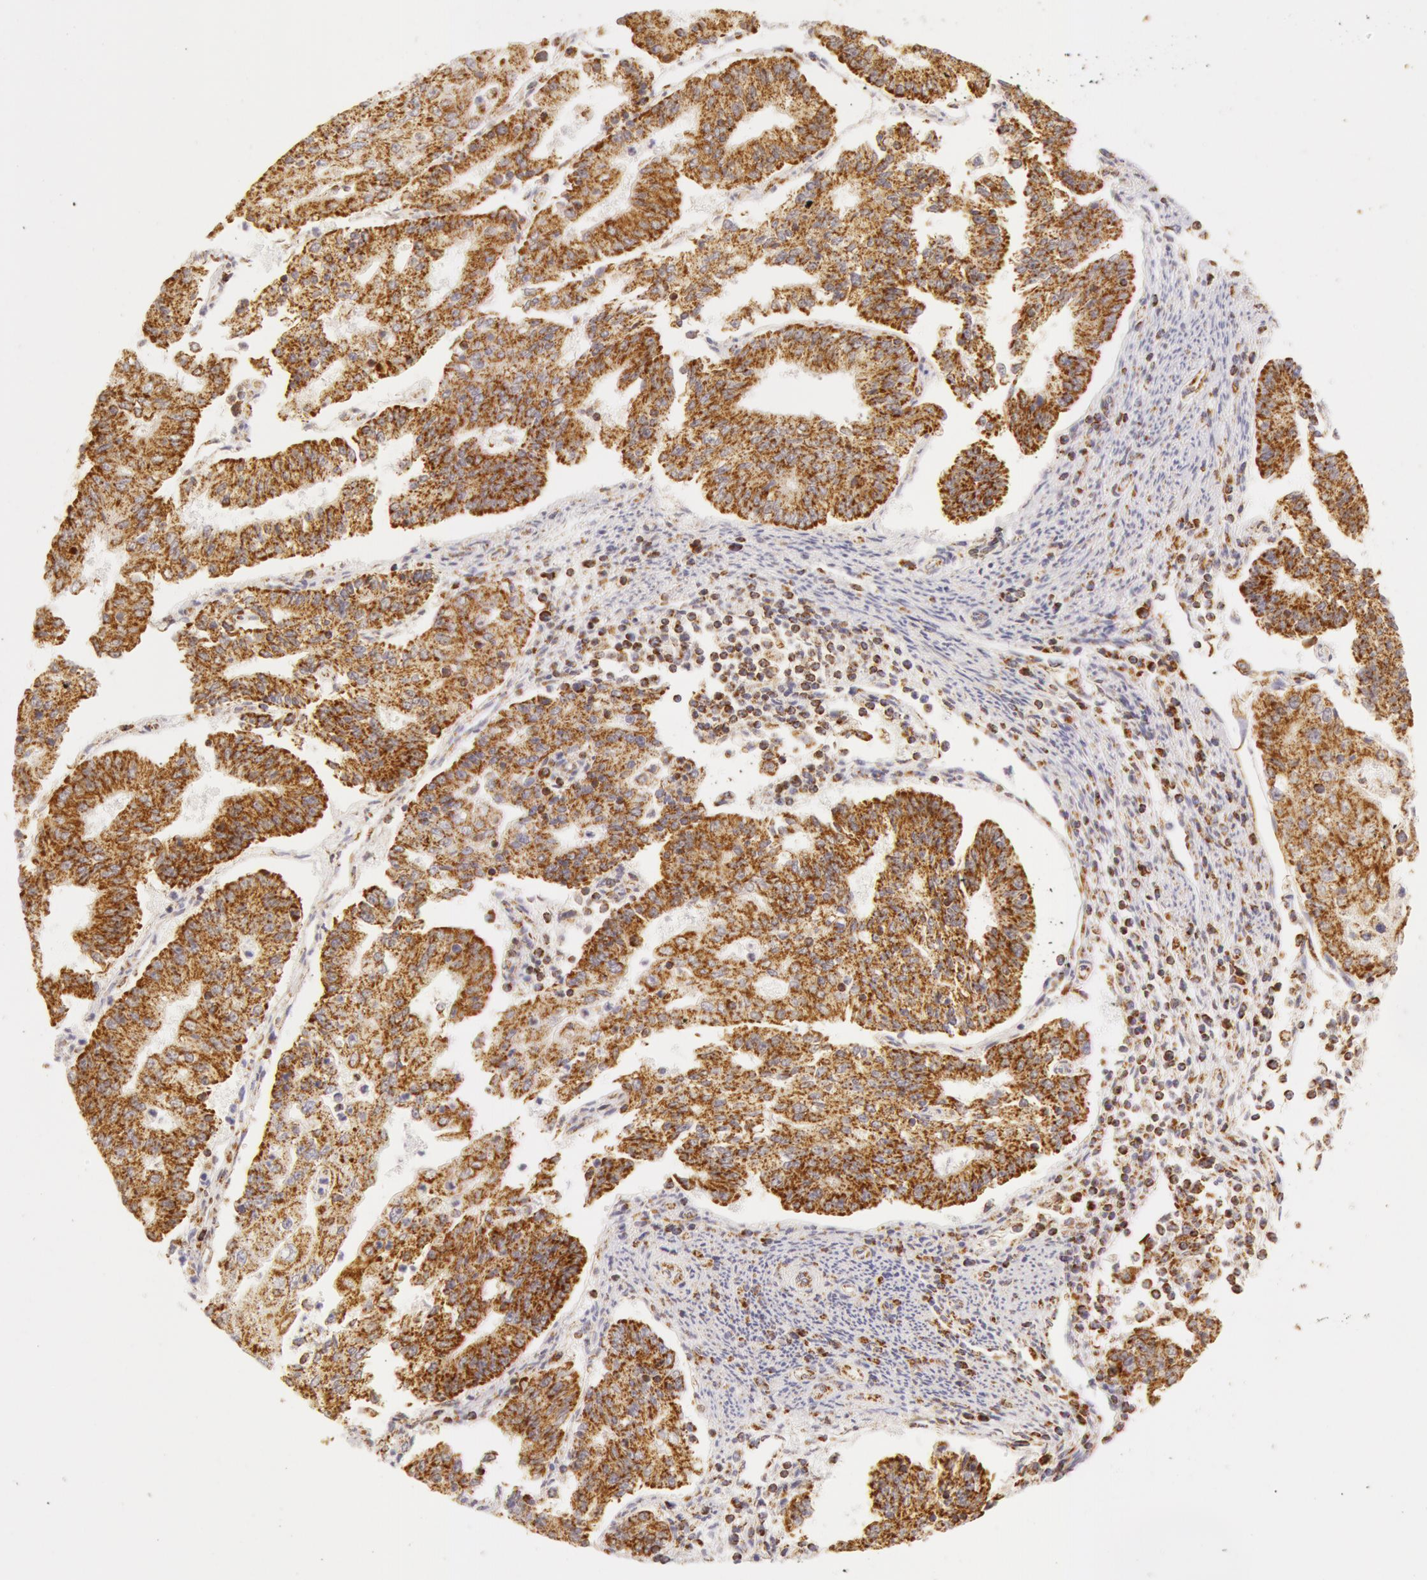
{"staining": {"intensity": "moderate", "quantity": ">75%", "location": "cytoplasmic/membranous"}, "tissue": "endometrial cancer", "cell_type": "Tumor cells", "image_type": "cancer", "snomed": [{"axis": "morphology", "description": "Adenocarcinoma, NOS"}, {"axis": "topography", "description": "Endometrium"}], "caption": "Endometrial adenocarcinoma stained for a protein shows moderate cytoplasmic/membranous positivity in tumor cells.", "gene": "ATP5F1B", "patient": {"sex": "female", "age": 56}}